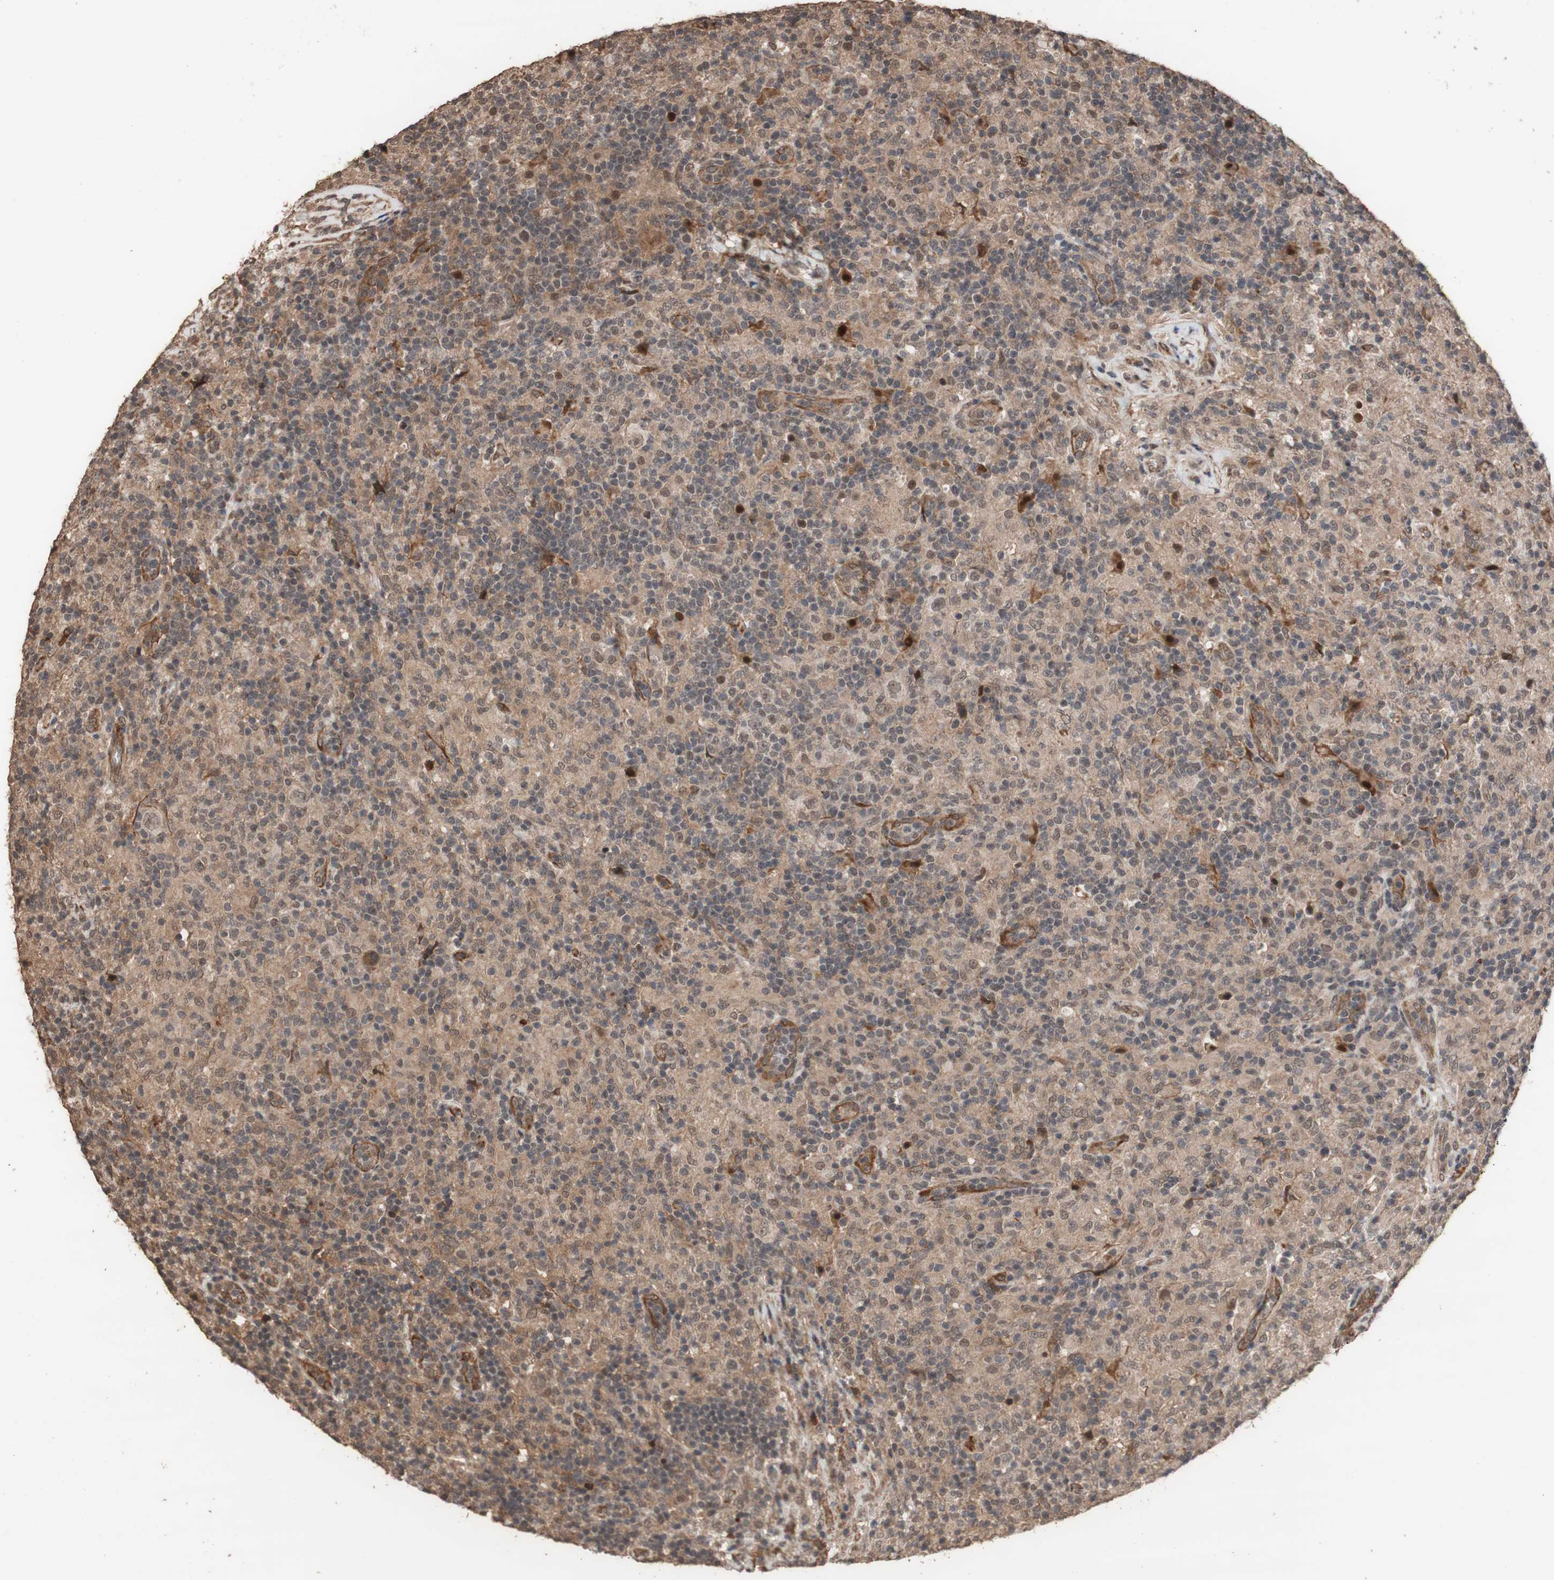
{"staining": {"intensity": "weak", "quantity": "<25%", "location": "nuclear"}, "tissue": "lymphoma", "cell_type": "Tumor cells", "image_type": "cancer", "snomed": [{"axis": "morphology", "description": "Hodgkin's disease, NOS"}, {"axis": "topography", "description": "Lymph node"}], "caption": "Tumor cells show no significant positivity in Hodgkin's disease.", "gene": "KANSL1", "patient": {"sex": "male", "age": 70}}